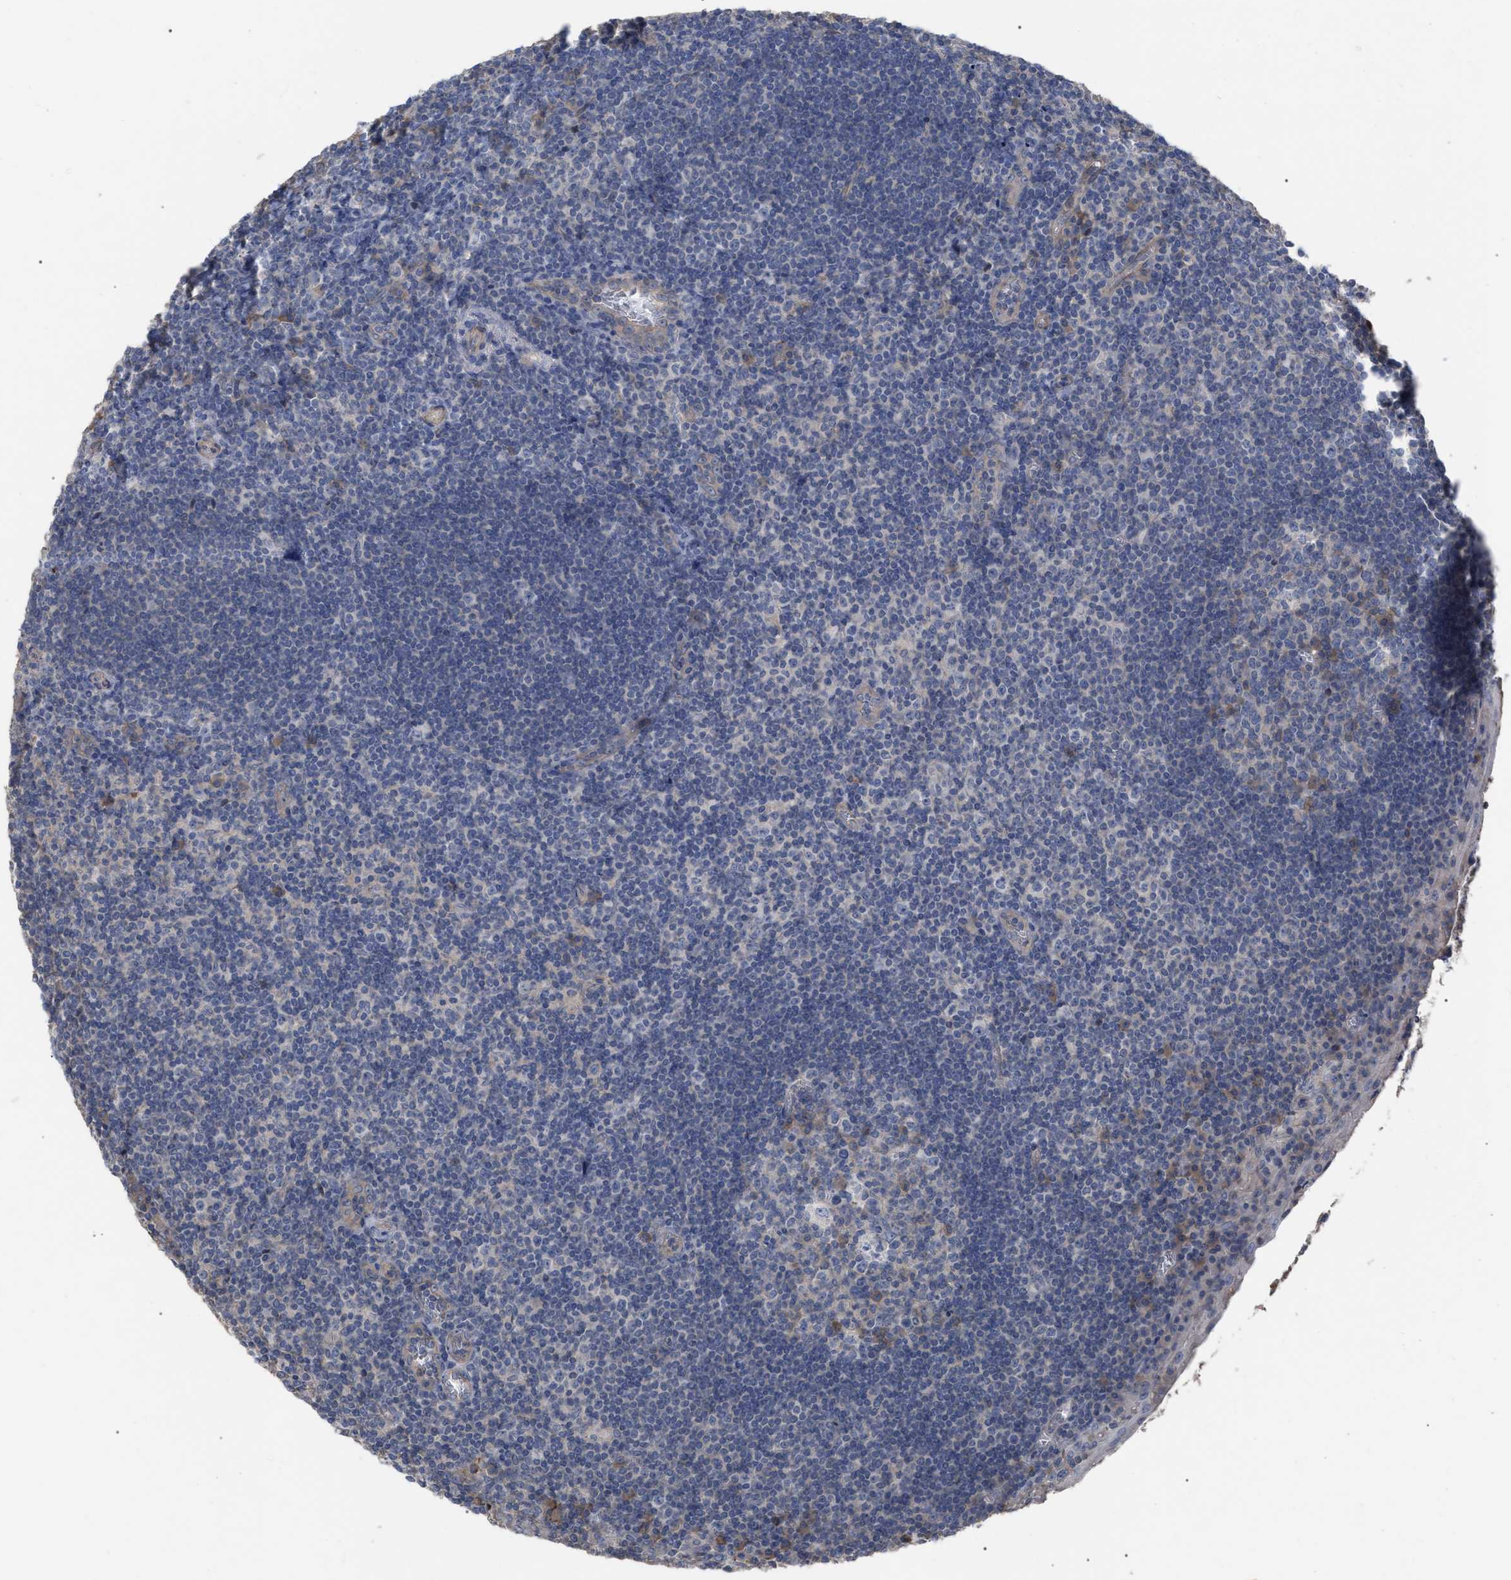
{"staining": {"intensity": "moderate", "quantity": "<25%", "location": "cytoplasmic/membranous"}, "tissue": "tonsil", "cell_type": "Germinal center cells", "image_type": "normal", "snomed": [{"axis": "morphology", "description": "Normal tissue, NOS"}, {"axis": "topography", "description": "Tonsil"}], "caption": "Protein analysis of benign tonsil shows moderate cytoplasmic/membranous positivity in approximately <25% of germinal center cells. (Stains: DAB (3,3'-diaminobenzidine) in brown, nuclei in blue, Microscopy: brightfield microscopy at high magnification).", "gene": "BTN2A1", "patient": {"sex": "male", "age": 37}}